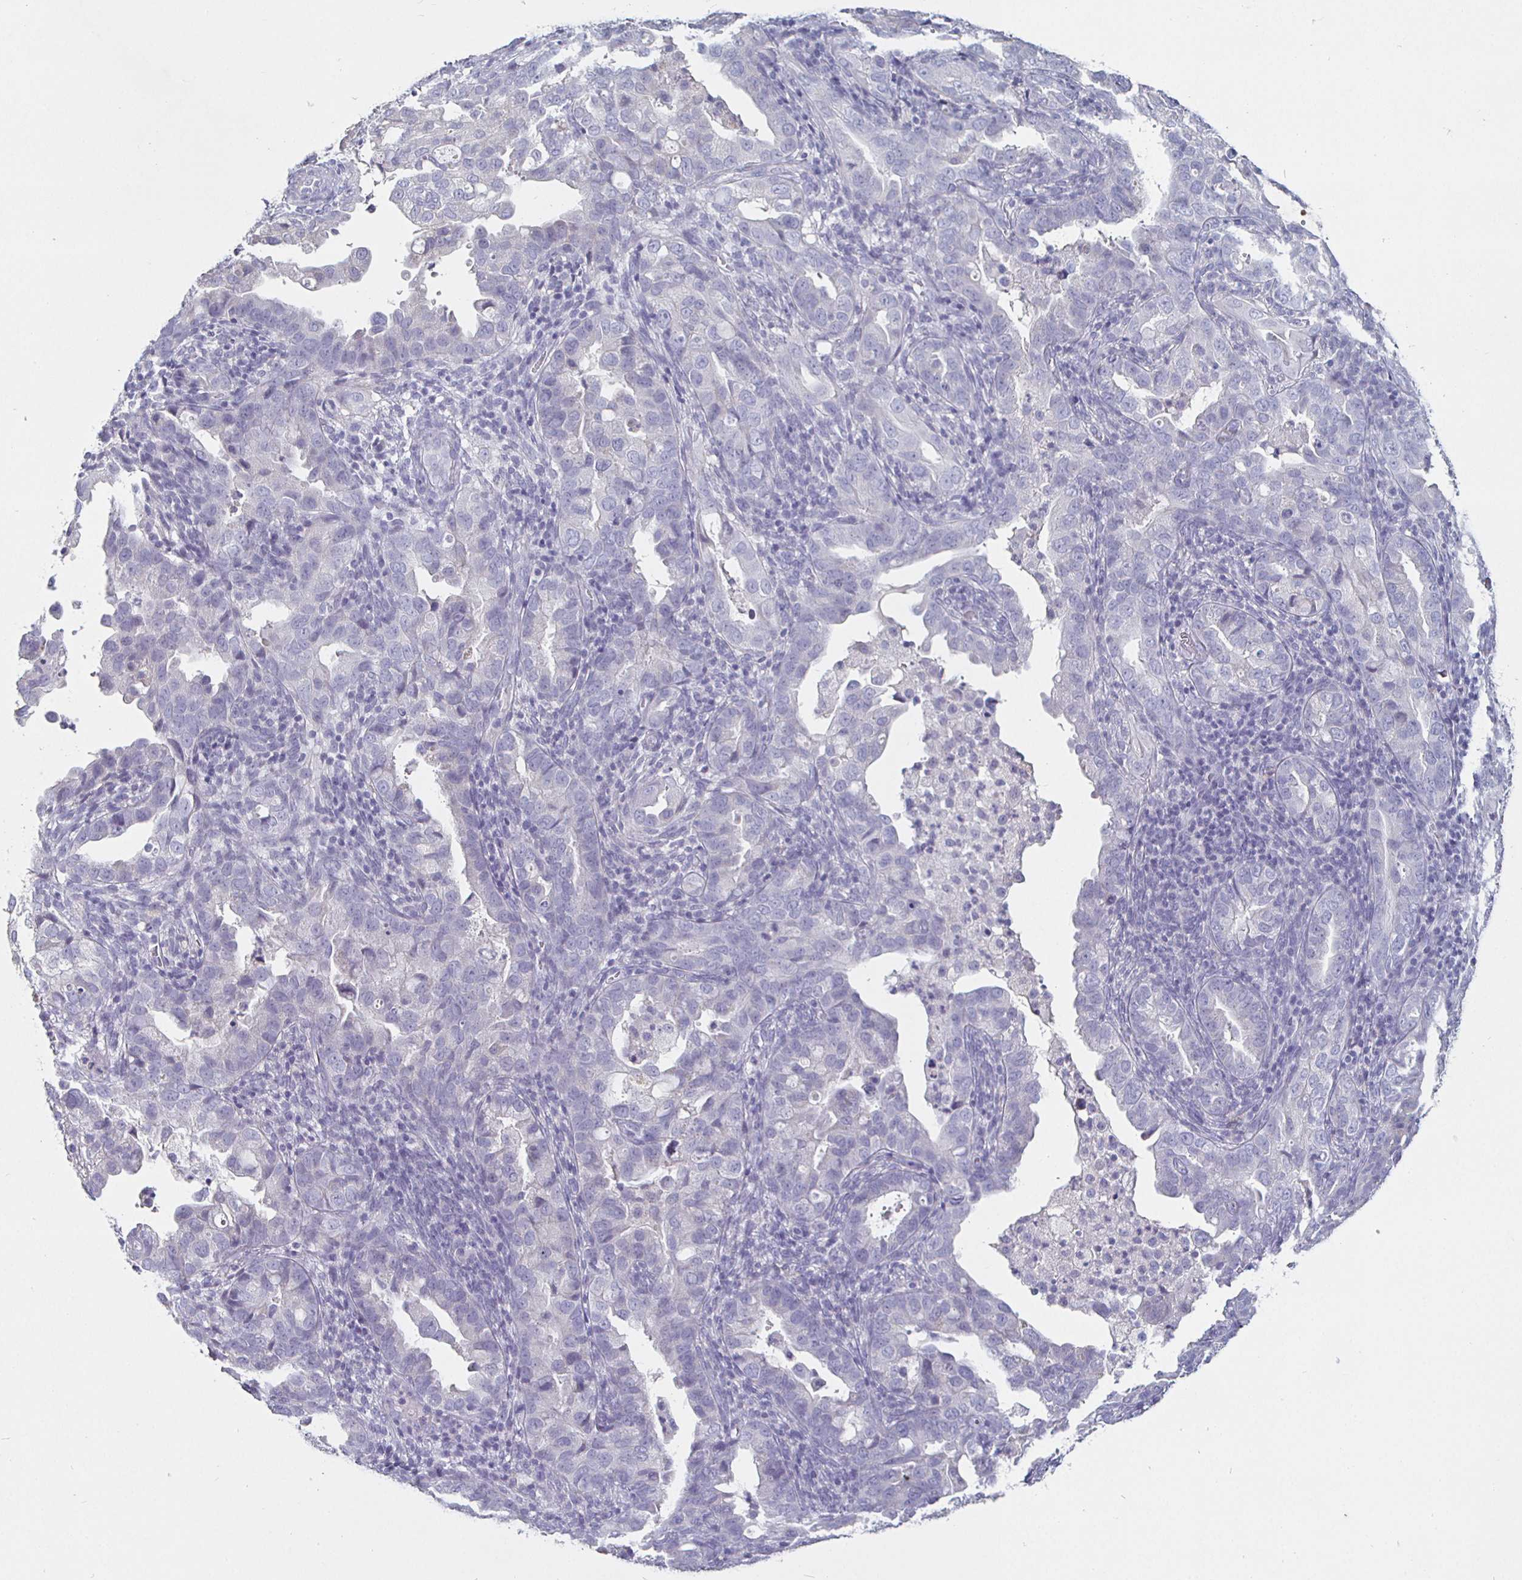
{"staining": {"intensity": "negative", "quantity": "none", "location": "none"}, "tissue": "endometrial cancer", "cell_type": "Tumor cells", "image_type": "cancer", "snomed": [{"axis": "morphology", "description": "Adenocarcinoma, NOS"}, {"axis": "topography", "description": "Endometrium"}], "caption": "High power microscopy micrograph of an immunohistochemistry image of endometrial cancer, revealing no significant expression in tumor cells. (DAB (3,3'-diaminobenzidine) immunohistochemistry (IHC), high magnification).", "gene": "ENPP1", "patient": {"sex": "female", "age": 57}}